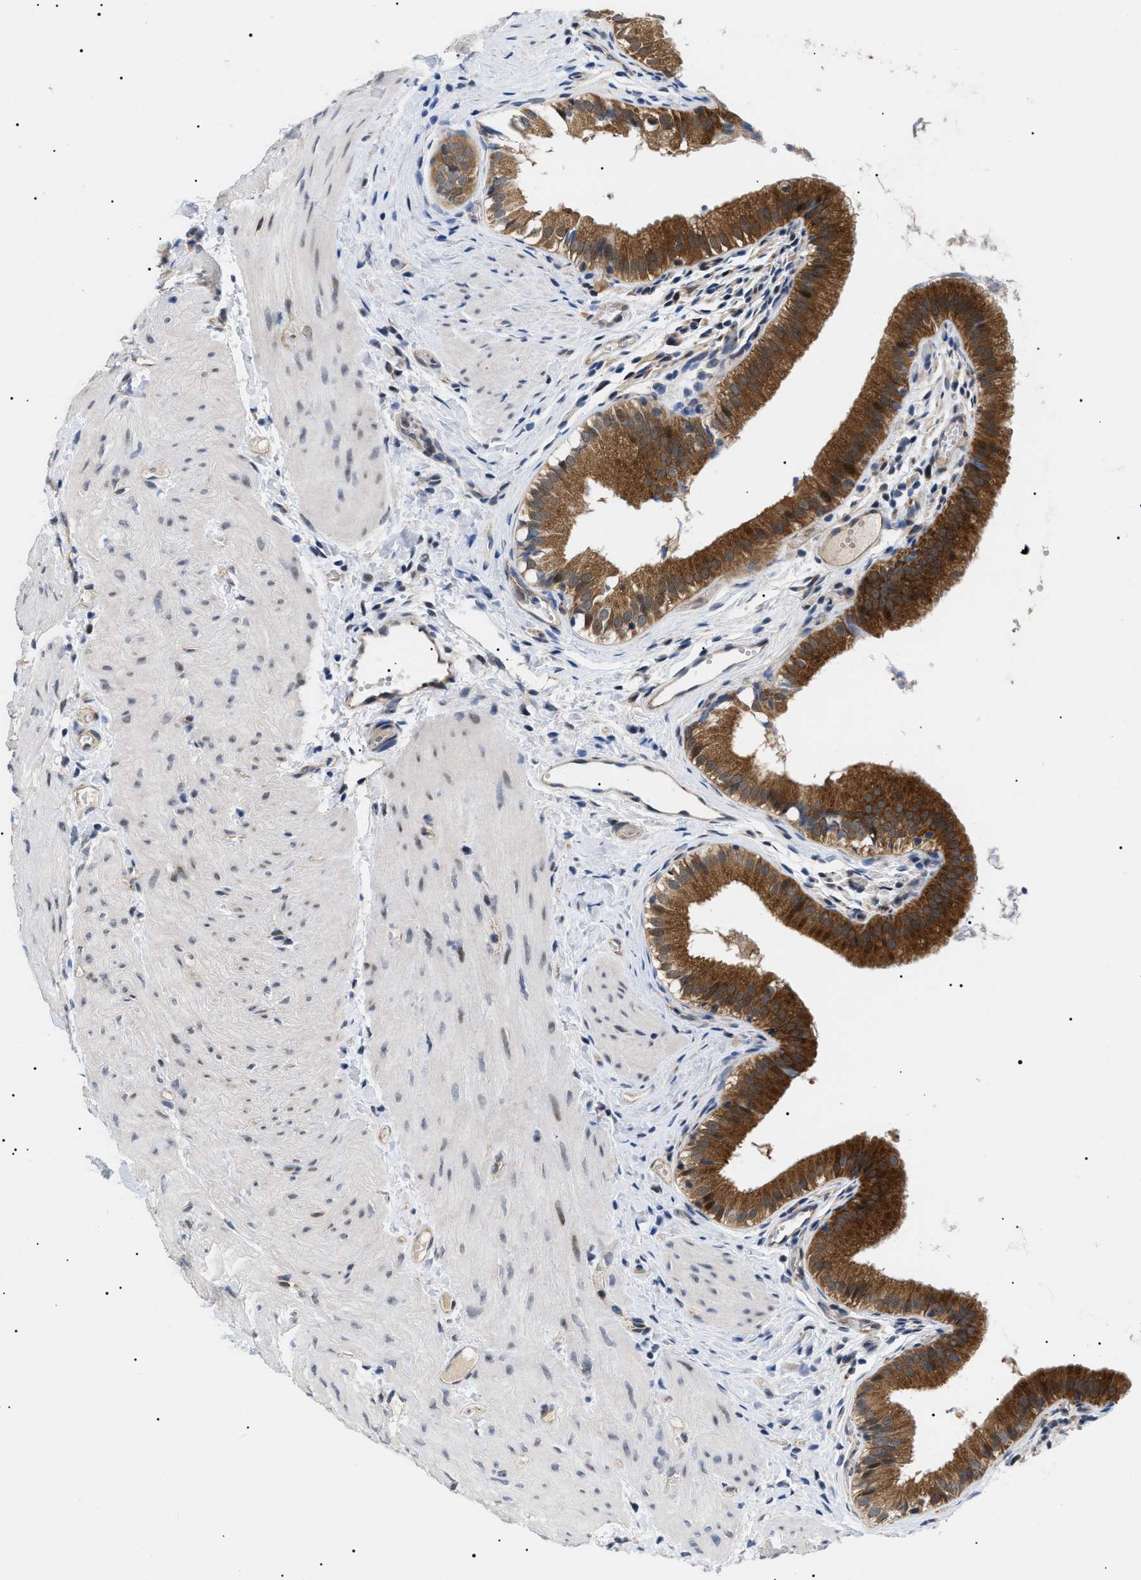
{"staining": {"intensity": "strong", "quantity": ">75%", "location": "cytoplasmic/membranous"}, "tissue": "gallbladder", "cell_type": "Glandular cells", "image_type": "normal", "snomed": [{"axis": "morphology", "description": "Normal tissue, NOS"}, {"axis": "topography", "description": "Gallbladder"}], "caption": "High-power microscopy captured an immunohistochemistry (IHC) micrograph of unremarkable gallbladder, revealing strong cytoplasmic/membranous expression in about >75% of glandular cells.", "gene": "GARRE1", "patient": {"sex": "female", "age": 26}}